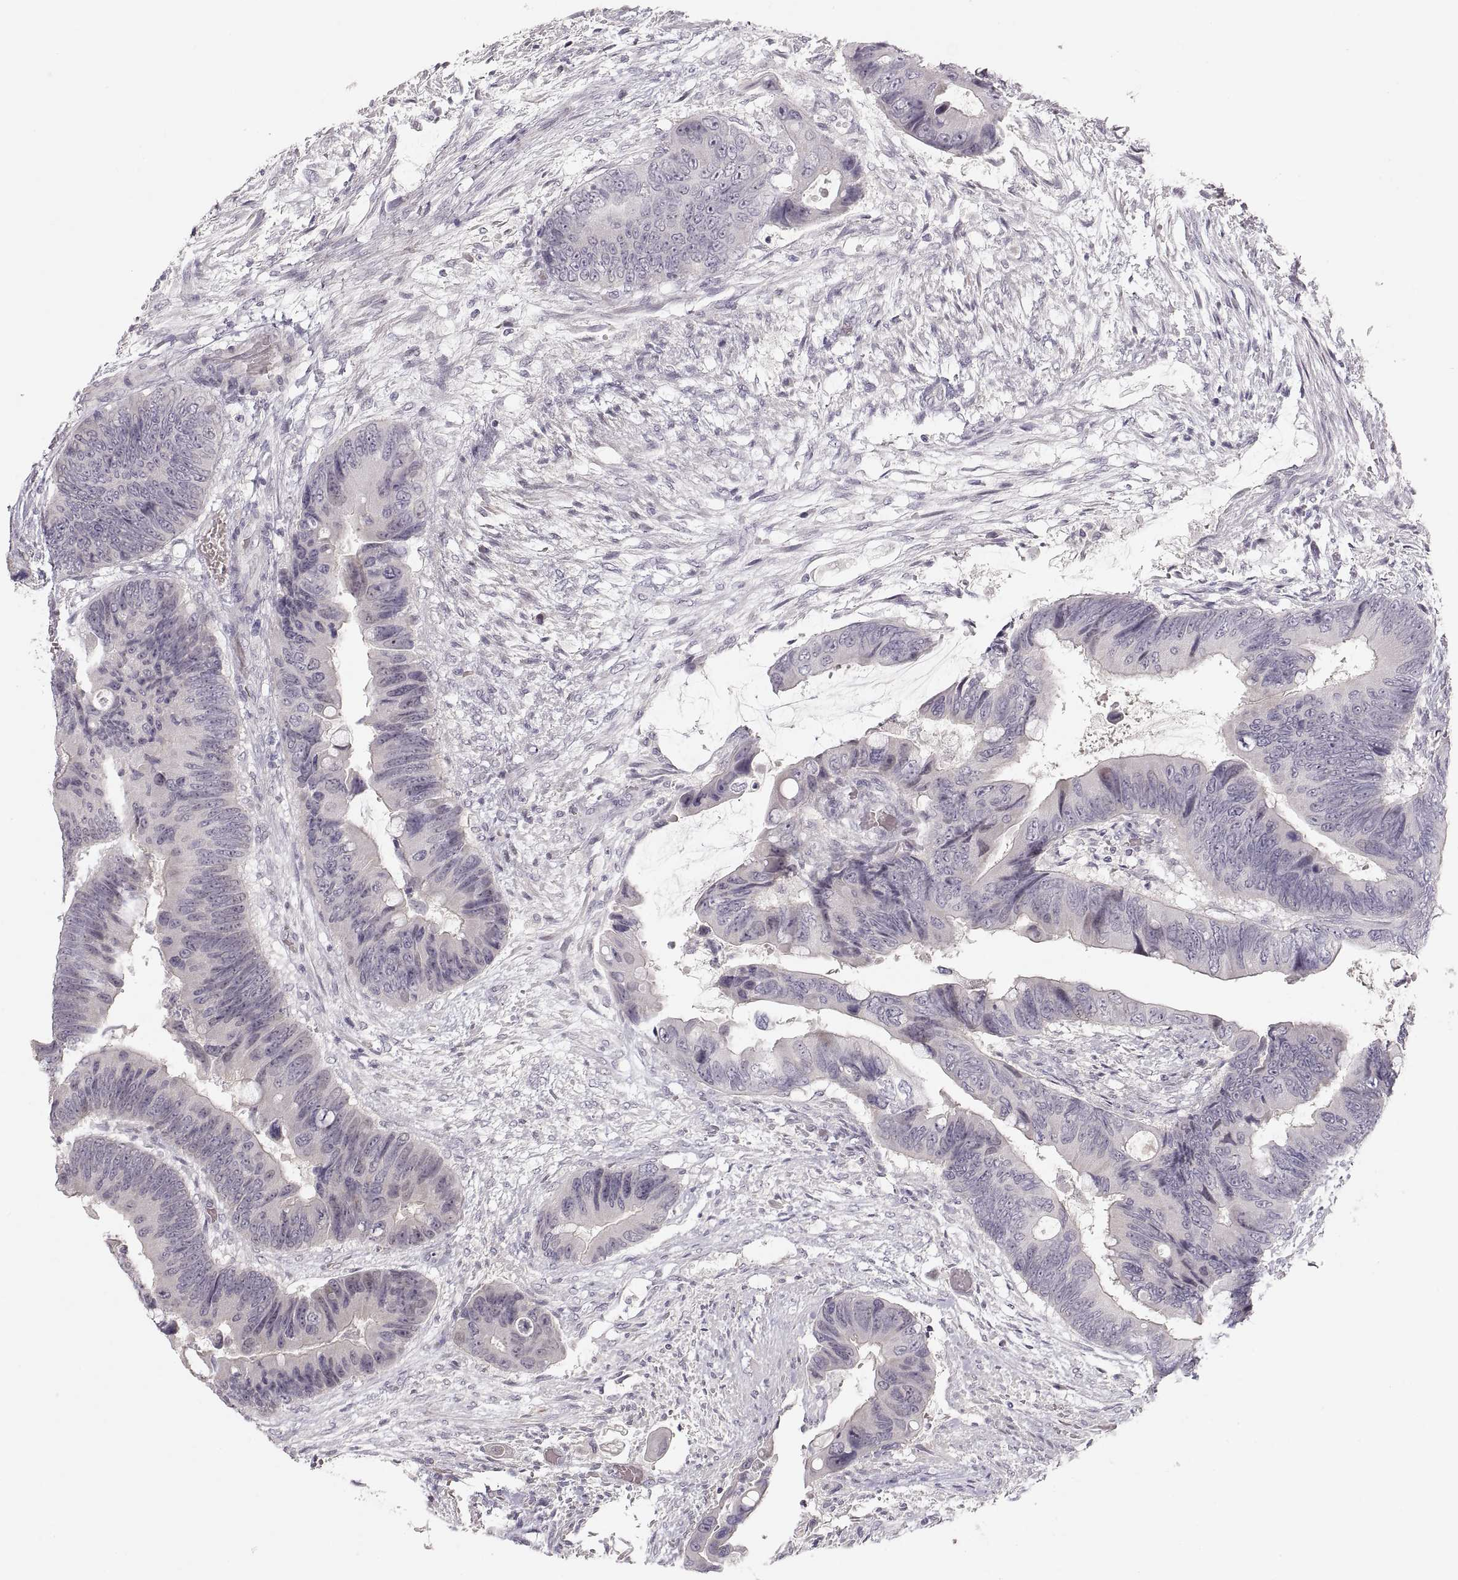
{"staining": {"intensity": "negative", "quantity": "none", "location": "none"}, "tissue": "colorectal cancer", "cell_type": "Tumor cells", "image_type": "cancer", "snomed": [{"axis": "morphology", "description": "Adenocarcinoma, NOS"}, {"axis": "topography", "description": "Rectum"}], "caption": "There is no significant positivity in tumor cells of colorectal cancer.", "gene": "PCSK2", "patient": {"sex": "male", "age": 63}}